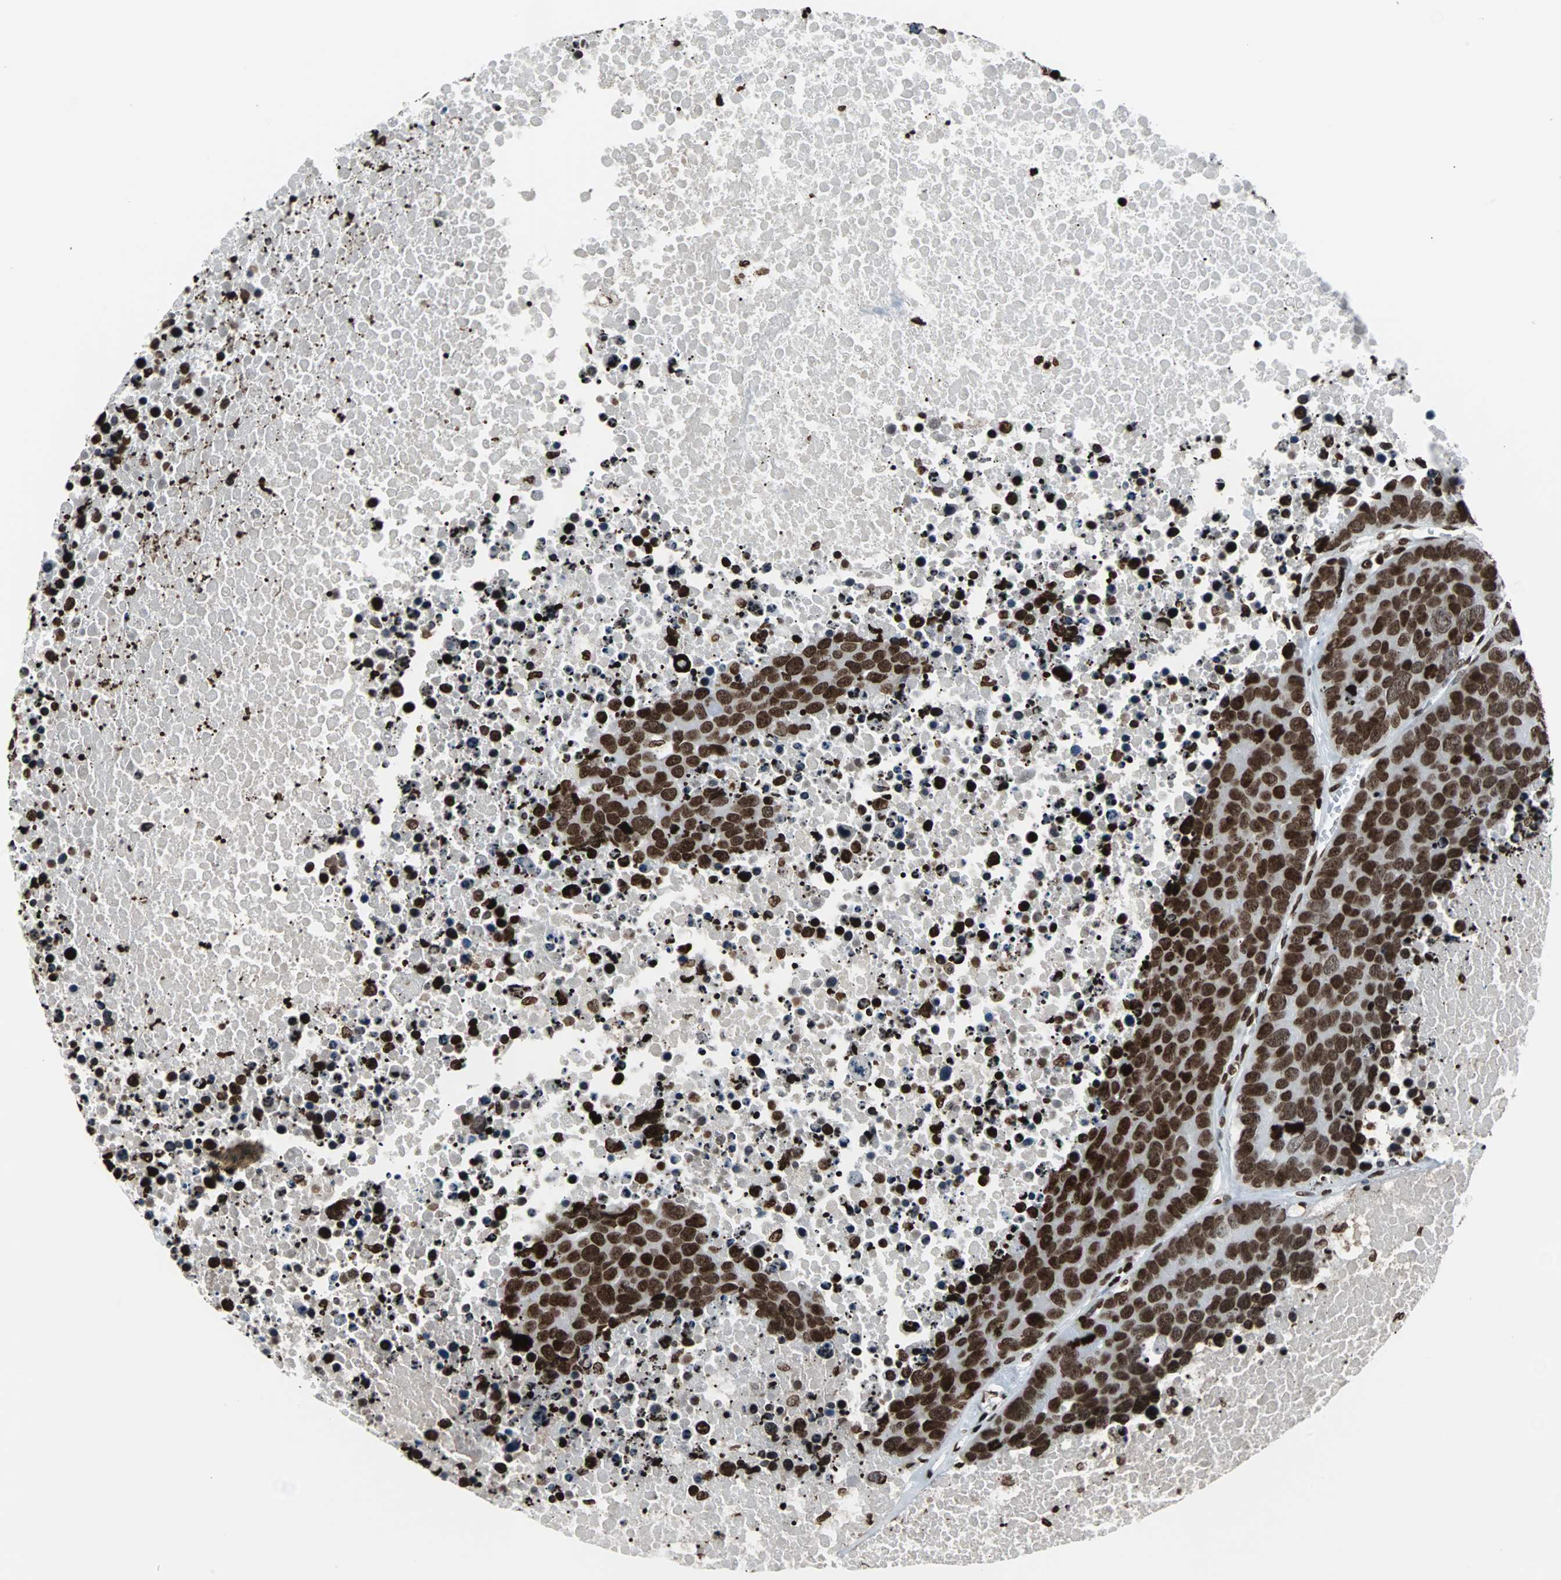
{"staining": {"intensity": "strong", "quantity": ">75%", "location": "nuclear"}, "tissue": "carcinoid", "cell_type": "Tumor cells", "image_type": "cancer", "snomed": [{"axis": "morphology", "description": "Carcinoid, malignant, NOS"}, {"axis": "topography", "description": "Lung"}], "caption": "Human malignant carcinoid stained for a protein (brown) demonstrates strong nuclear positive positivity in about >75% of tumor cells.", "gene": "H2BC18", "patient": {"sex": "male", "age": 60}}